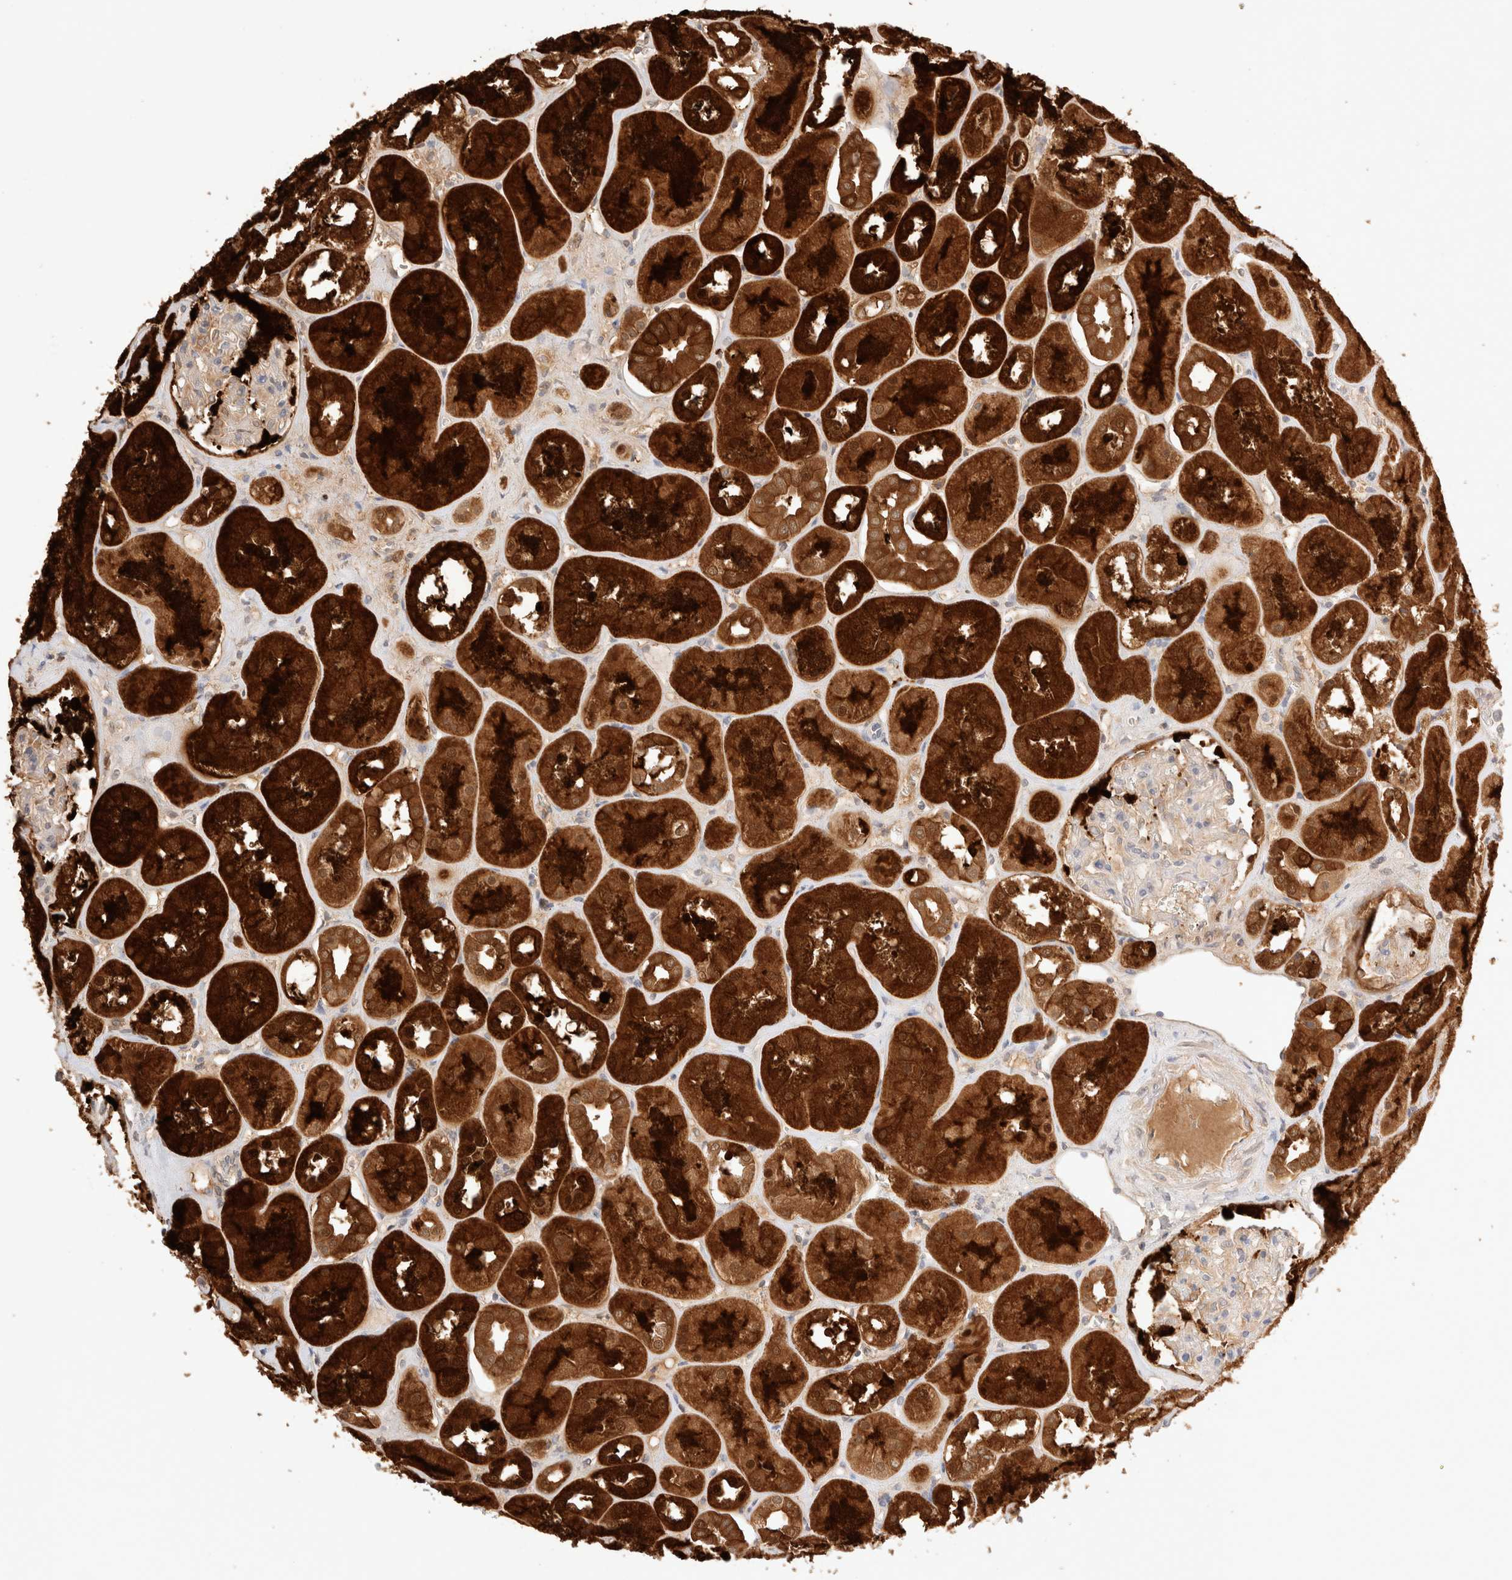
{"staining": {"intensity": "moderate", "quantity": "25%-75%", "location": "cytoplasmic/membranous"}, "tissue": "kidney", "cell_type": "Cells in glomeruli", "image_type": "normal", "snomed": [{"axis": "morphology", "description": "Normal tissue, NOS"}, {"axis": "topography", "description": "Kidney"}], "caption": "A brown stain shows moderate cytoplasmic/membranous expression of a protein in cells in glomeruli of normal human kidney. The protein is stained brown, and the nuclei are stained in blue (DAB (3,3'-diaminobenzidine) IHC with brightfield microscopy, high magnification).", "gene": "STARD10", "patient": {"sex": "male", "age": 70}}